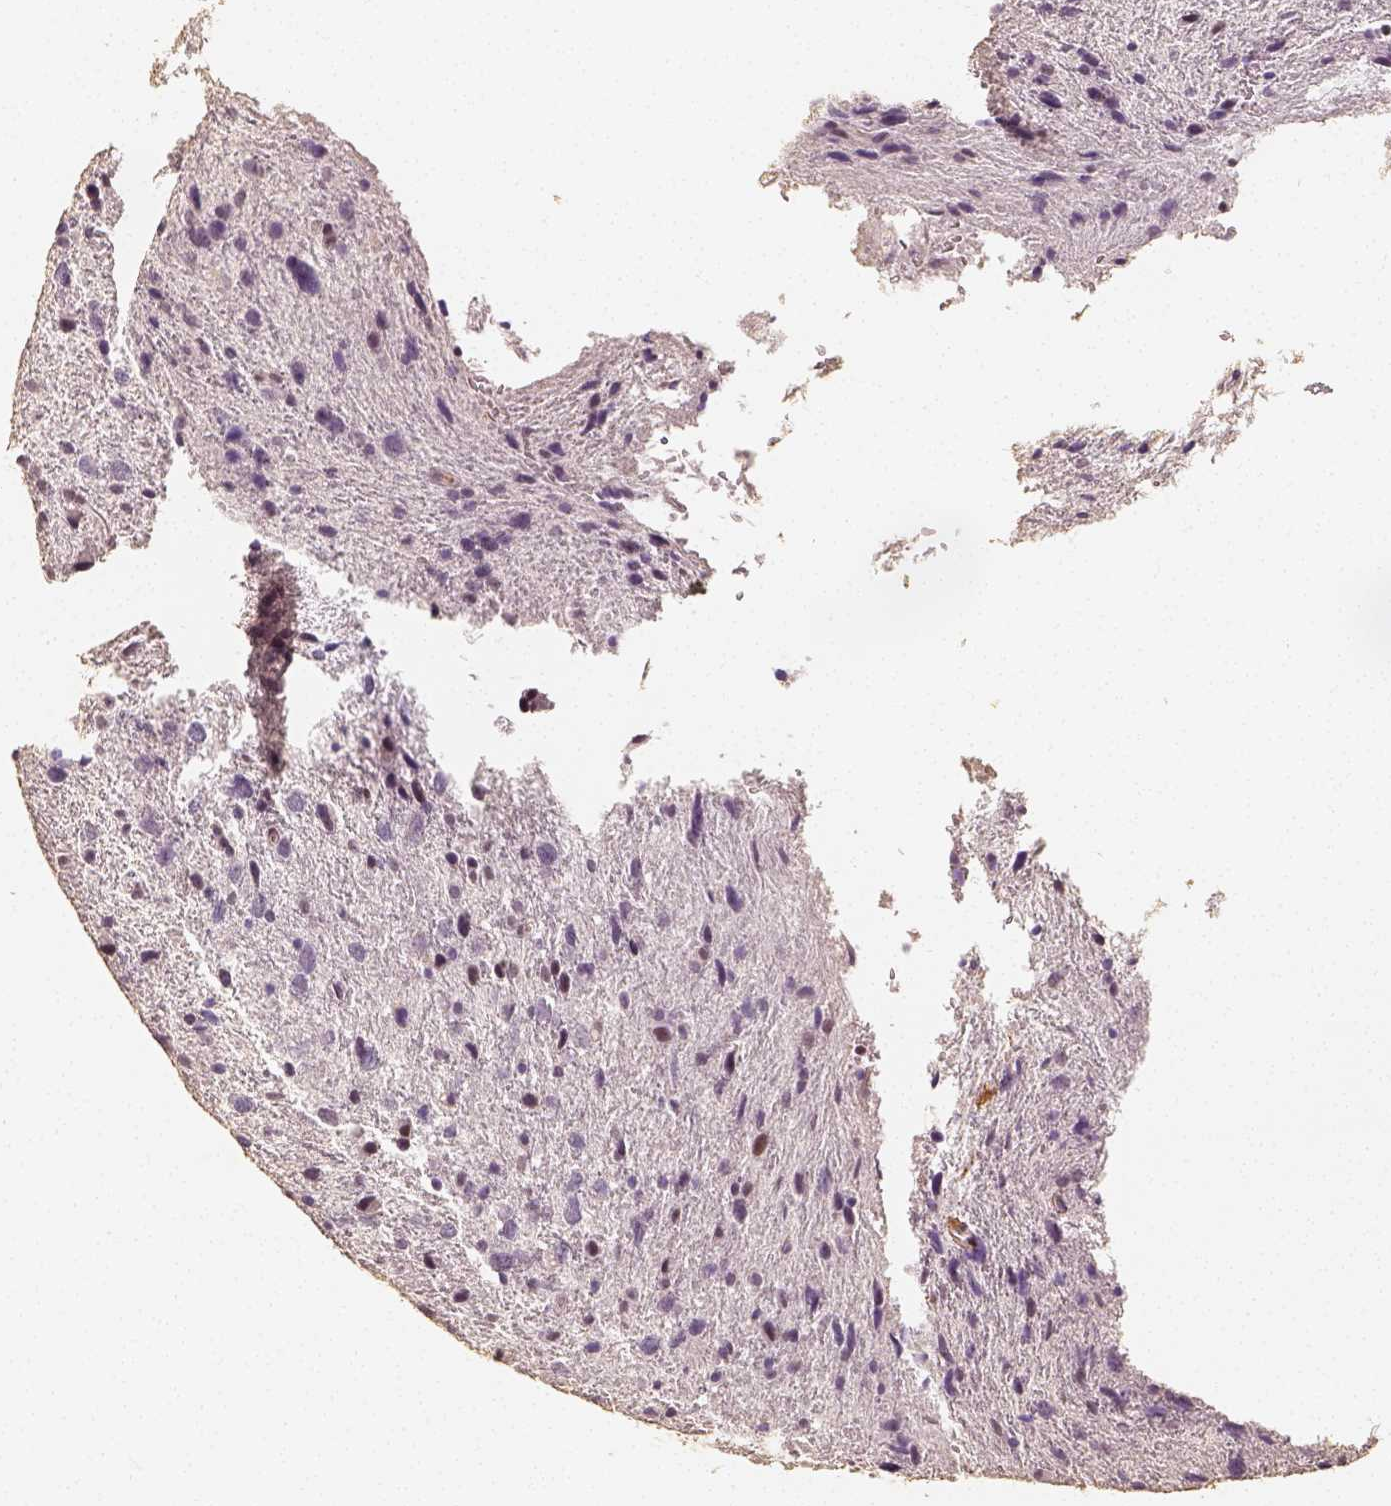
{"staining": {"intensity": "moderate", "quantity": "<25%", "location": "nuclear"}, "tissue": "glioma", "cell_type": "Tumor cells", "image_type": "cancer", "snomed": [{"axis": "morphology", "description": "Glioma, malignant, Low grade"}, {"axis": "topography", "description": "Brain"}], "caption": "IHC of glioma demonstrates low levels of moderate nuclear expression in approximately <25% of tumor cells.", "gene": "HDAC1", "patient": {"sex": "female", "age": 55}}